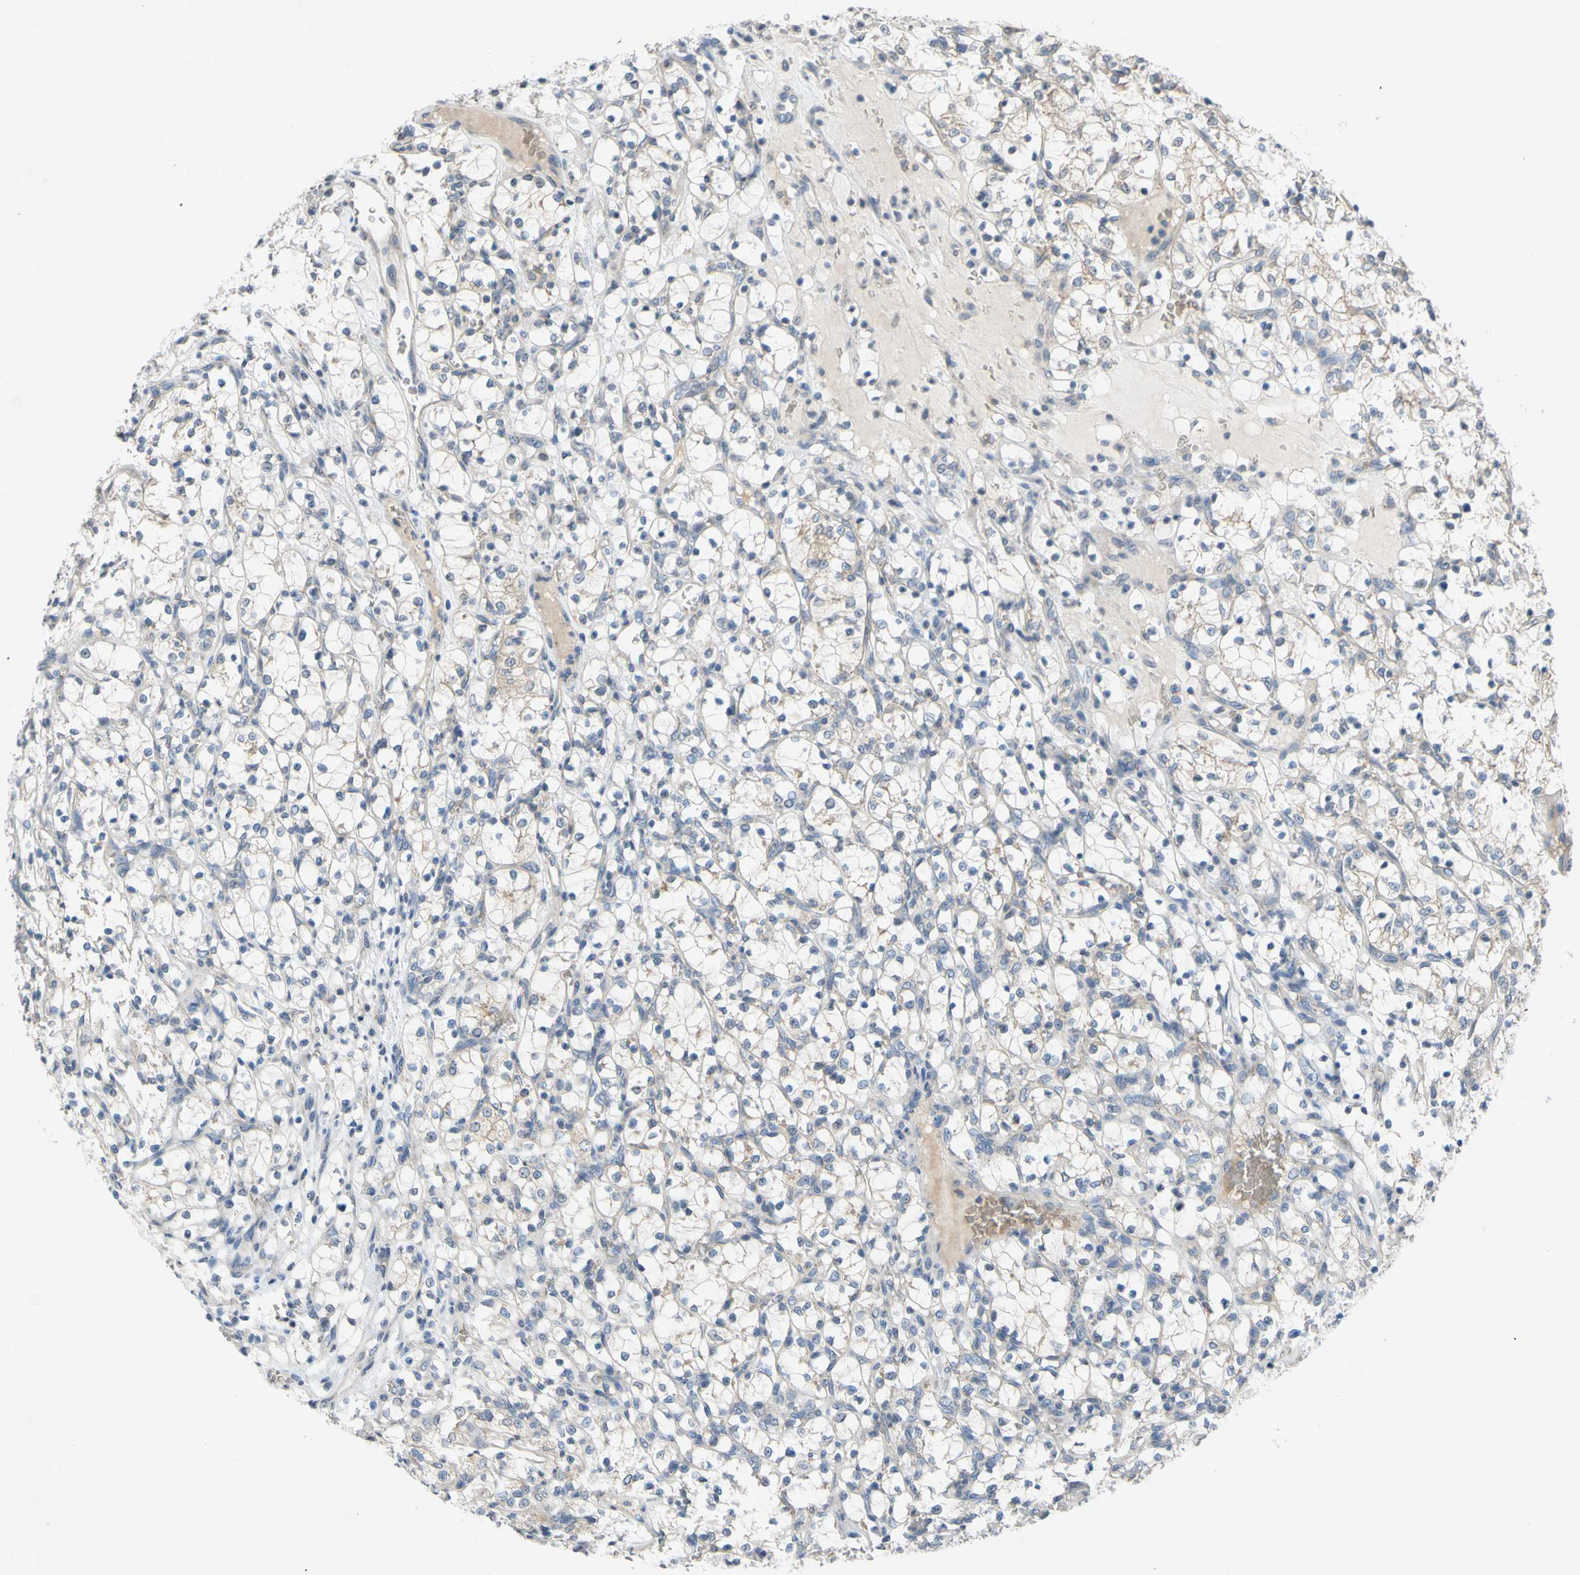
{"staining": {"intensity": "negative", "quantity": "none", "location": "none"}, "tissue": "renal cancer", "cell_type": "Tumor cells", "image_type": "cancer", "snomed": [{"axis": "morphology", "description": "Adenocarcinoma, NOS"}, {"axis": "topography", "description": "Kidney"}], "caption": "Renal cancer was stained to show a protein in brown. There is no significant staining in tumor cells.", "gene": "ADD2", "patient": {"sex": "female", "age": 69}}